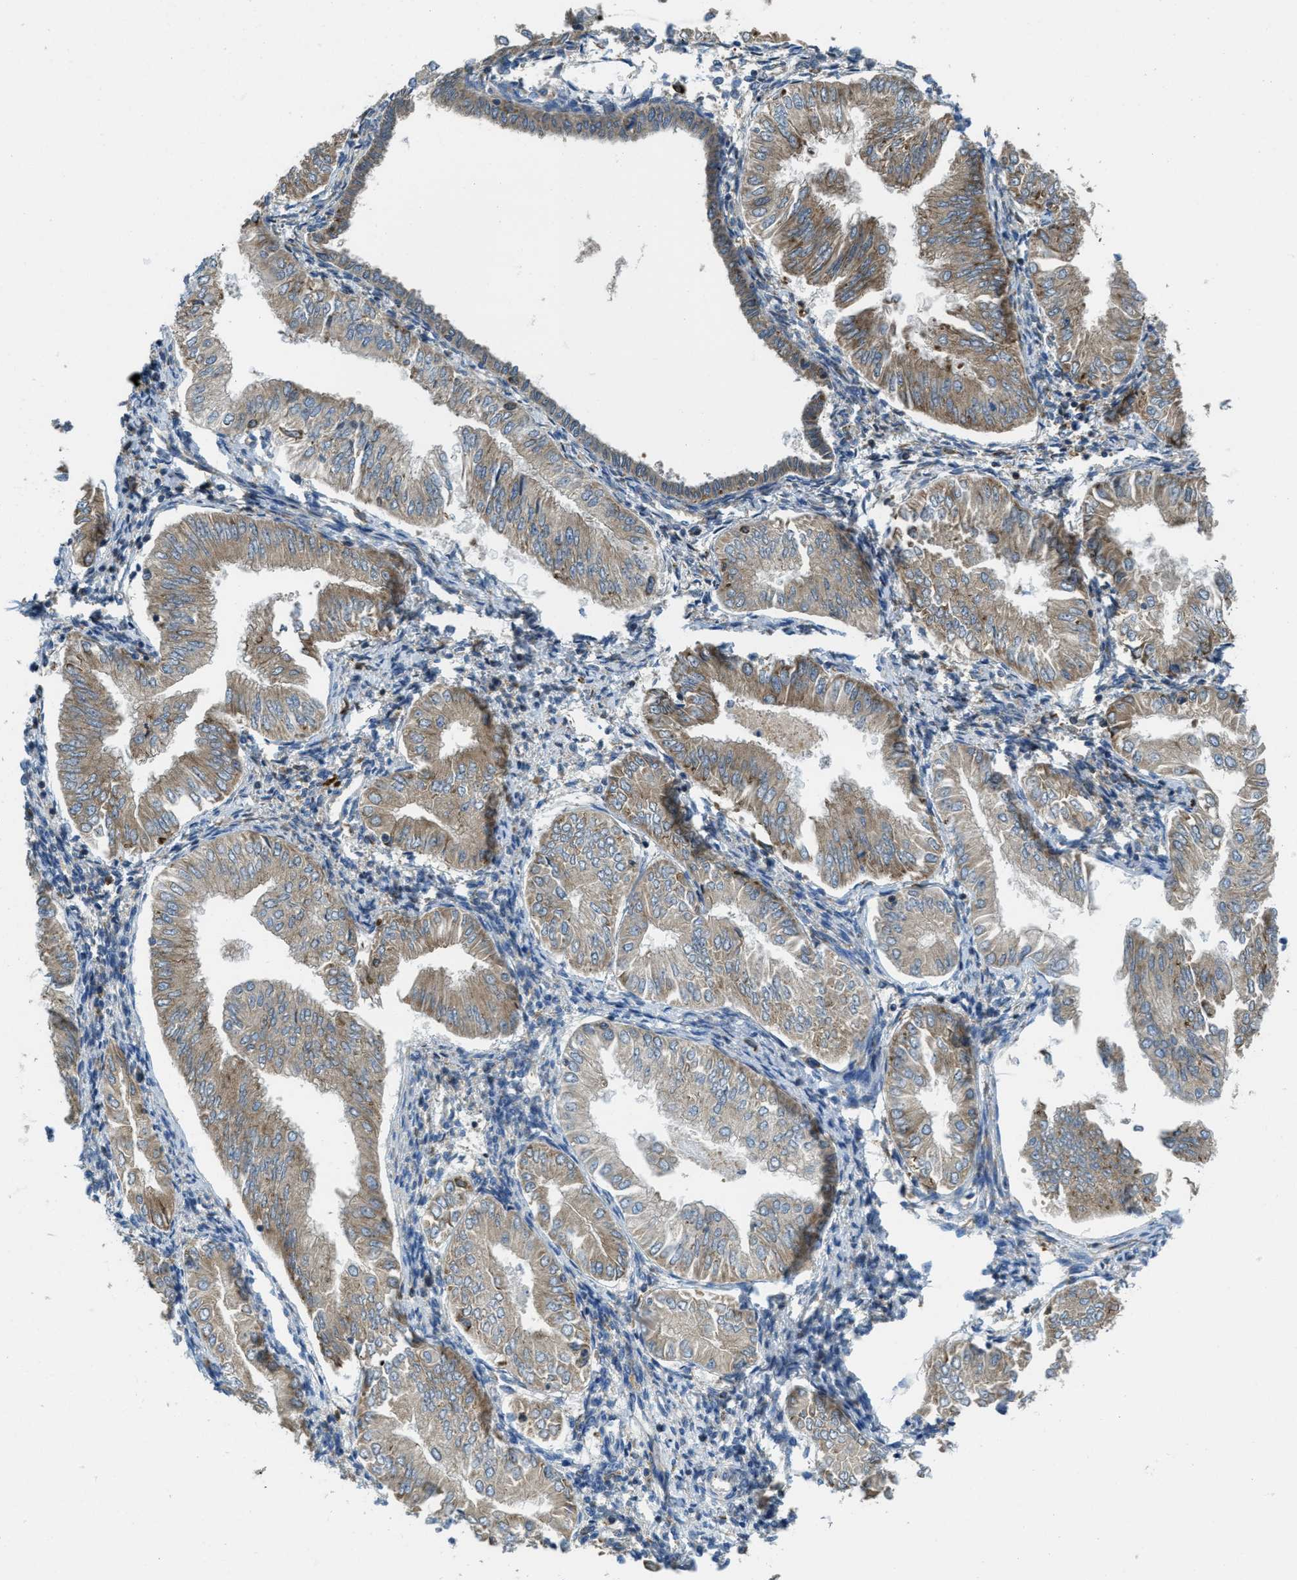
{"staining": {"intensity": "weak", "quantity": ">75%", "location": "cytoplasmic/membranous"}, "tissue": "endometrial cancer", "cell_type": "Tumor cells", "image_type": "cancer", "snomed": [{"axis": "morphology", "description": "Adenocarcinoma, NOS"}, {"axis": "topography", "description": "Endometrium"}], "caption": "An image of endometrial cancer (adenocarcinoma) stained for a protein exhibits weak cytoplasmic/membranous brown staining in tumor cells.", "gene": "SSR1", "patient": {"sex": "female", "age": 53}}